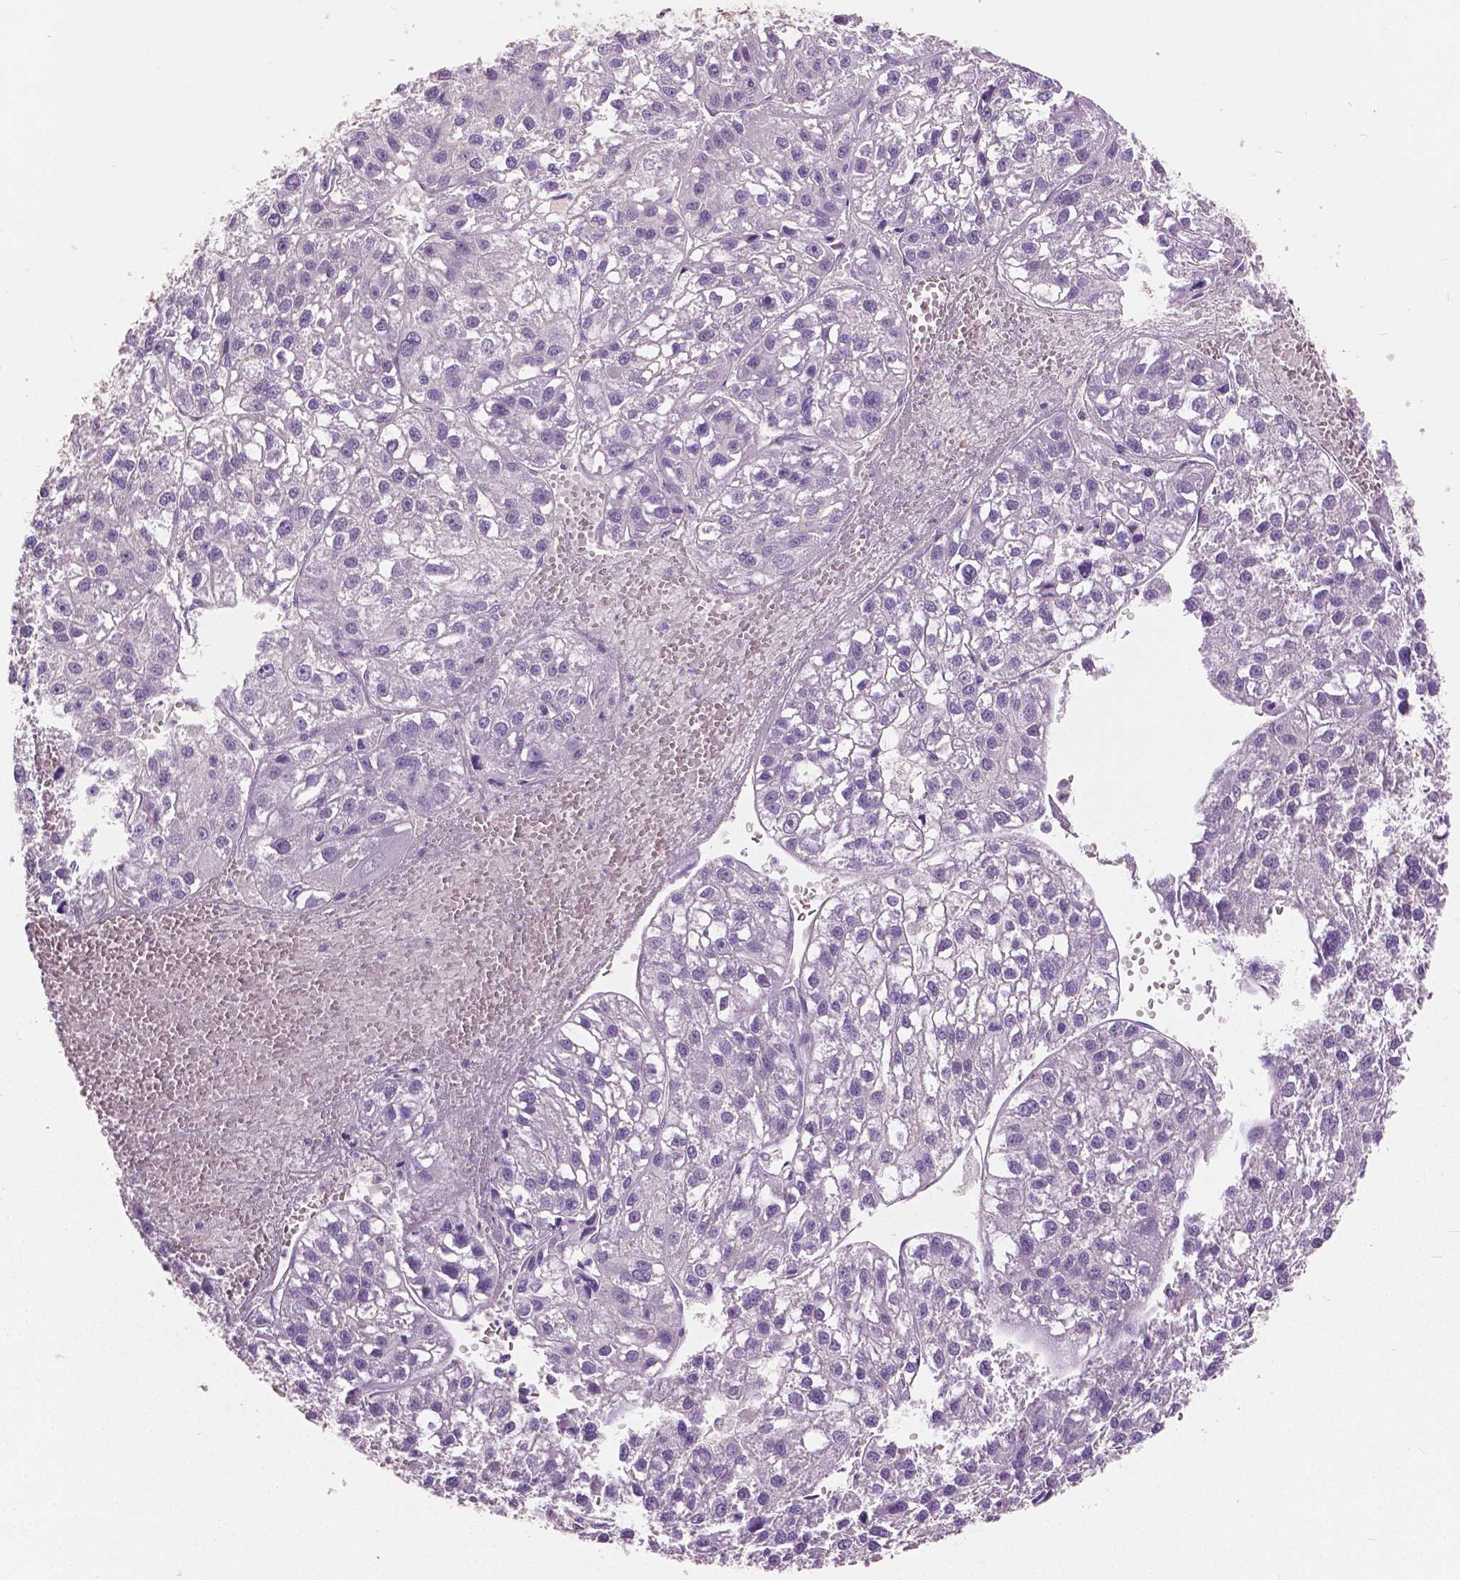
{"staining": {"intensity": "negative", "quantity": "none", "location": "none"}, "tissue": "liver cancer", "cell_type": "Tumor cells", "image_type": "cancer", "snomed": [{"axis": "morphology", "description": "Carcinoma, Hepatocellular, NOS"}, {"axis": "topography", "description": "Liver"}], "caption": "Tumor cells show no significant staining in liver cancer.", "gene": "TKFC", "patient": {"sex": "female", "age": 70}}